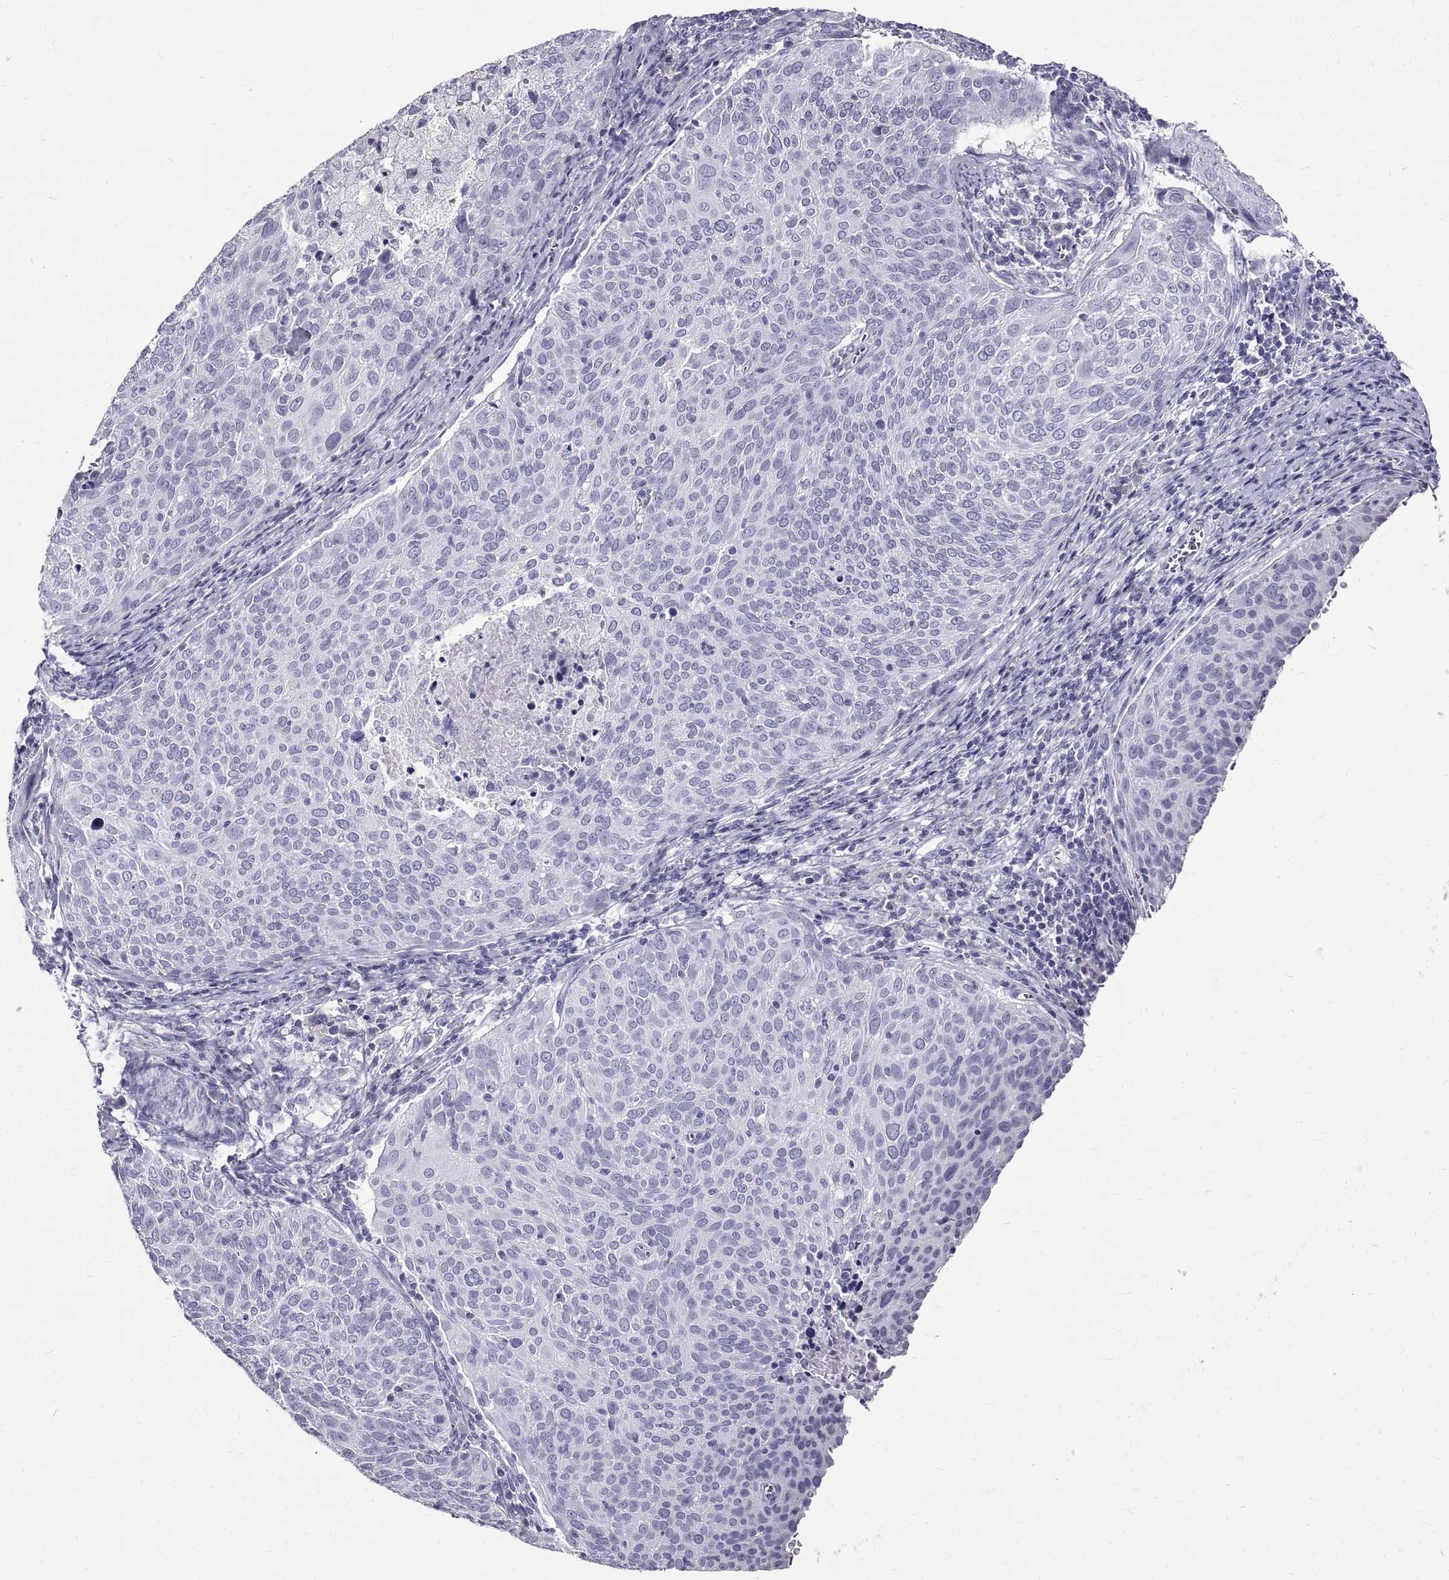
{"staining": {"intensity": "negative", "quantity": "none", "location": "none"}, "tissue": "cervical cancer", "cell_type": "Tumor cells", "image_type": "cancer", "snomed": [{"axis": "morphology", "description": "Squamous cell carcinoma, NOS"}, {"axis": "topography", "description": "Cervix"}], "caption": "This is an immunohistochemistry (IHC) histopathology image of human cervical squamous cell carcinoma. There is no positivity in tumor cells.", "gene": "GNG12", "patient": {"sex": "female", "age": 39}}